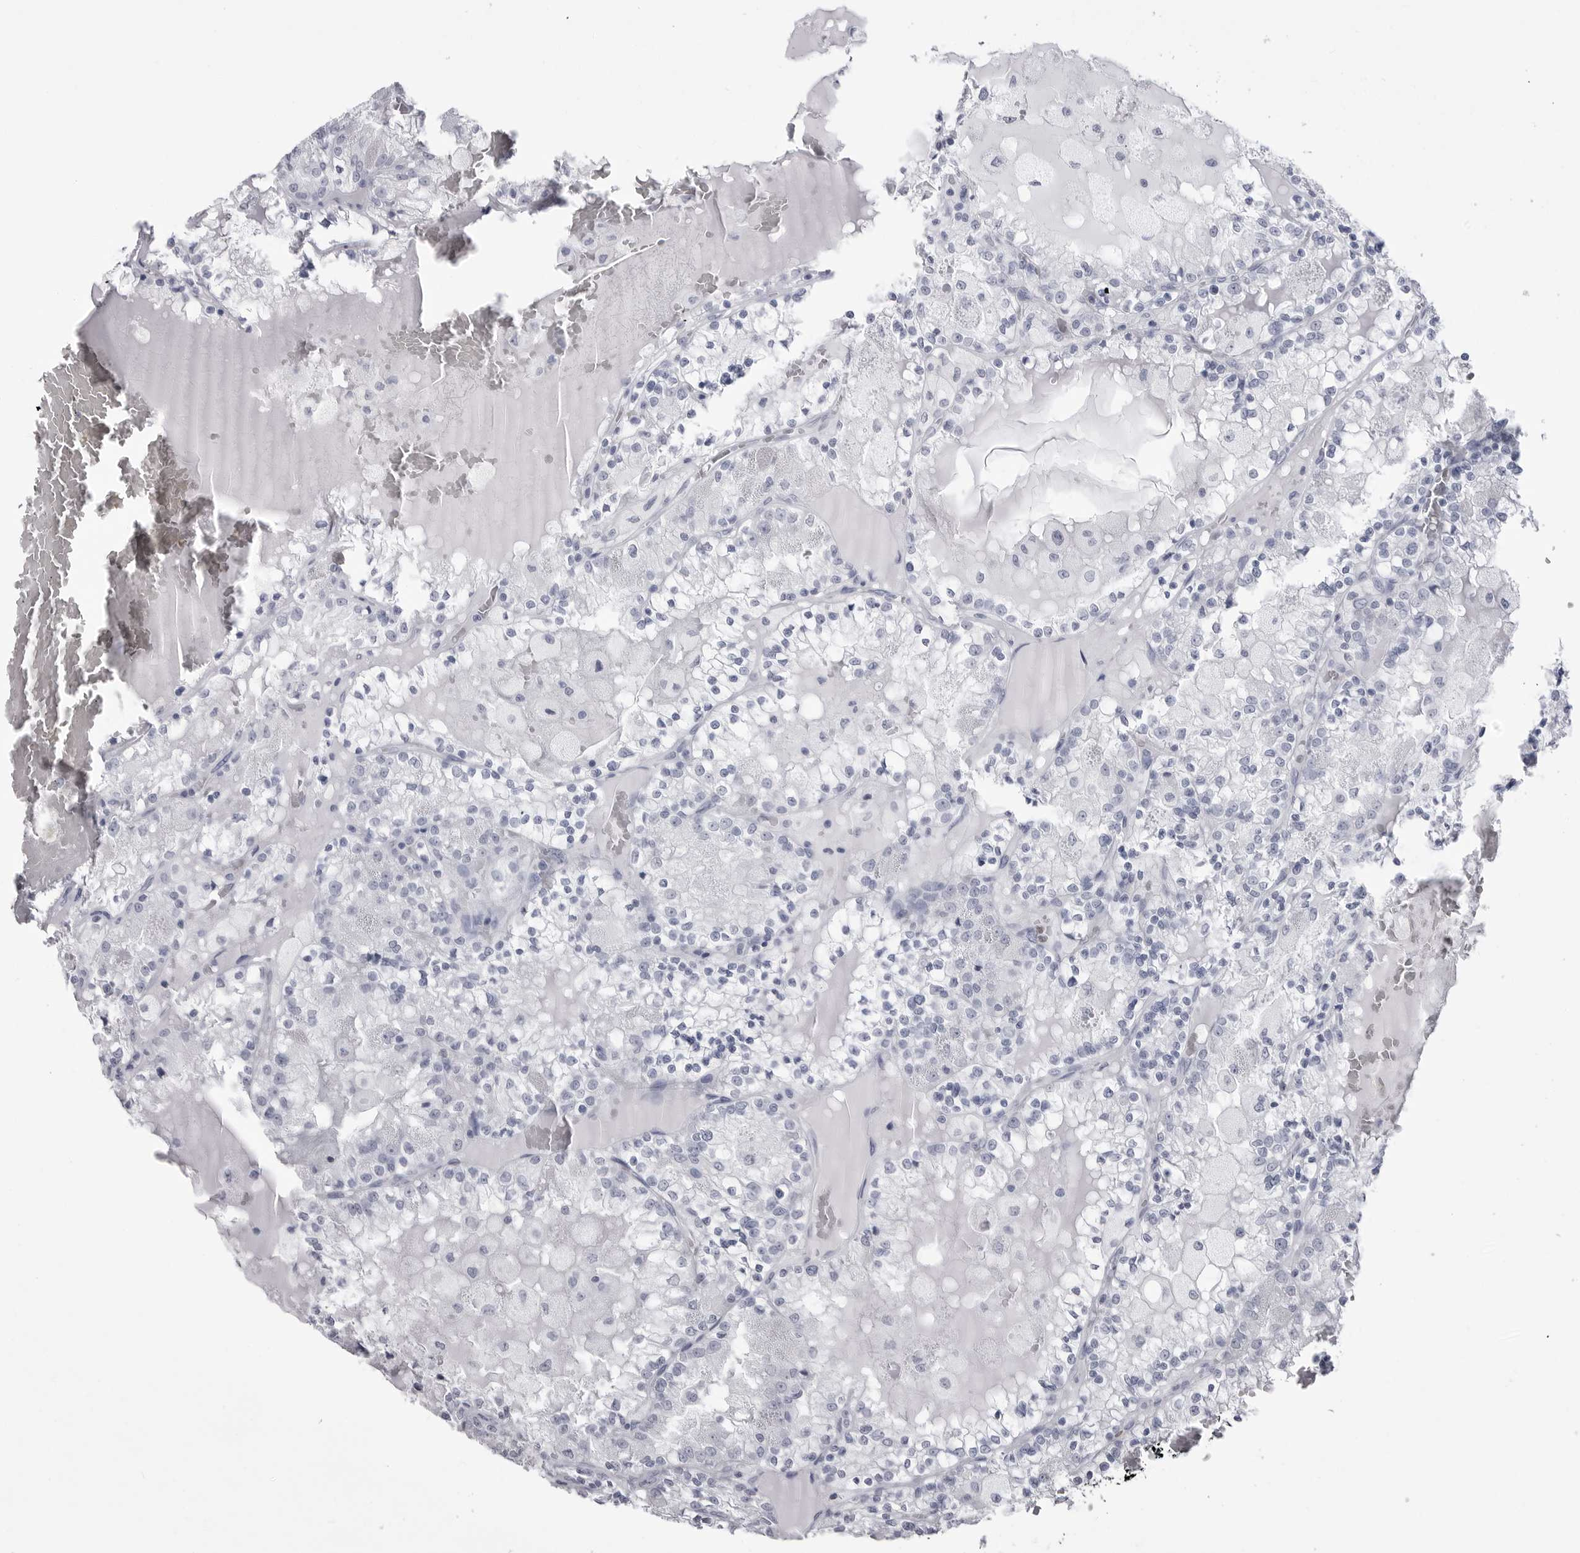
{"staining": {"intensity": "negative", "quantity": "none", "location": "none"}, "tissue": "renal cancer", "cell_type": "Tumor cells", "image_type": "cancer", "snomed": [{"axis": "morphology", "description": "Adenocarcinoma, NOS"}, {"axis": "topography", "description": "Kidney"}], "caption": "This micrograph is of adenocarcinoma (renal) stained with immunohistochemistry to label a protein in brown with the nuclei are counter-stained blue. There is no positivity in tumor cells.", "gene": "STAP2", "patient": {"sex": "female", "age": 56}}